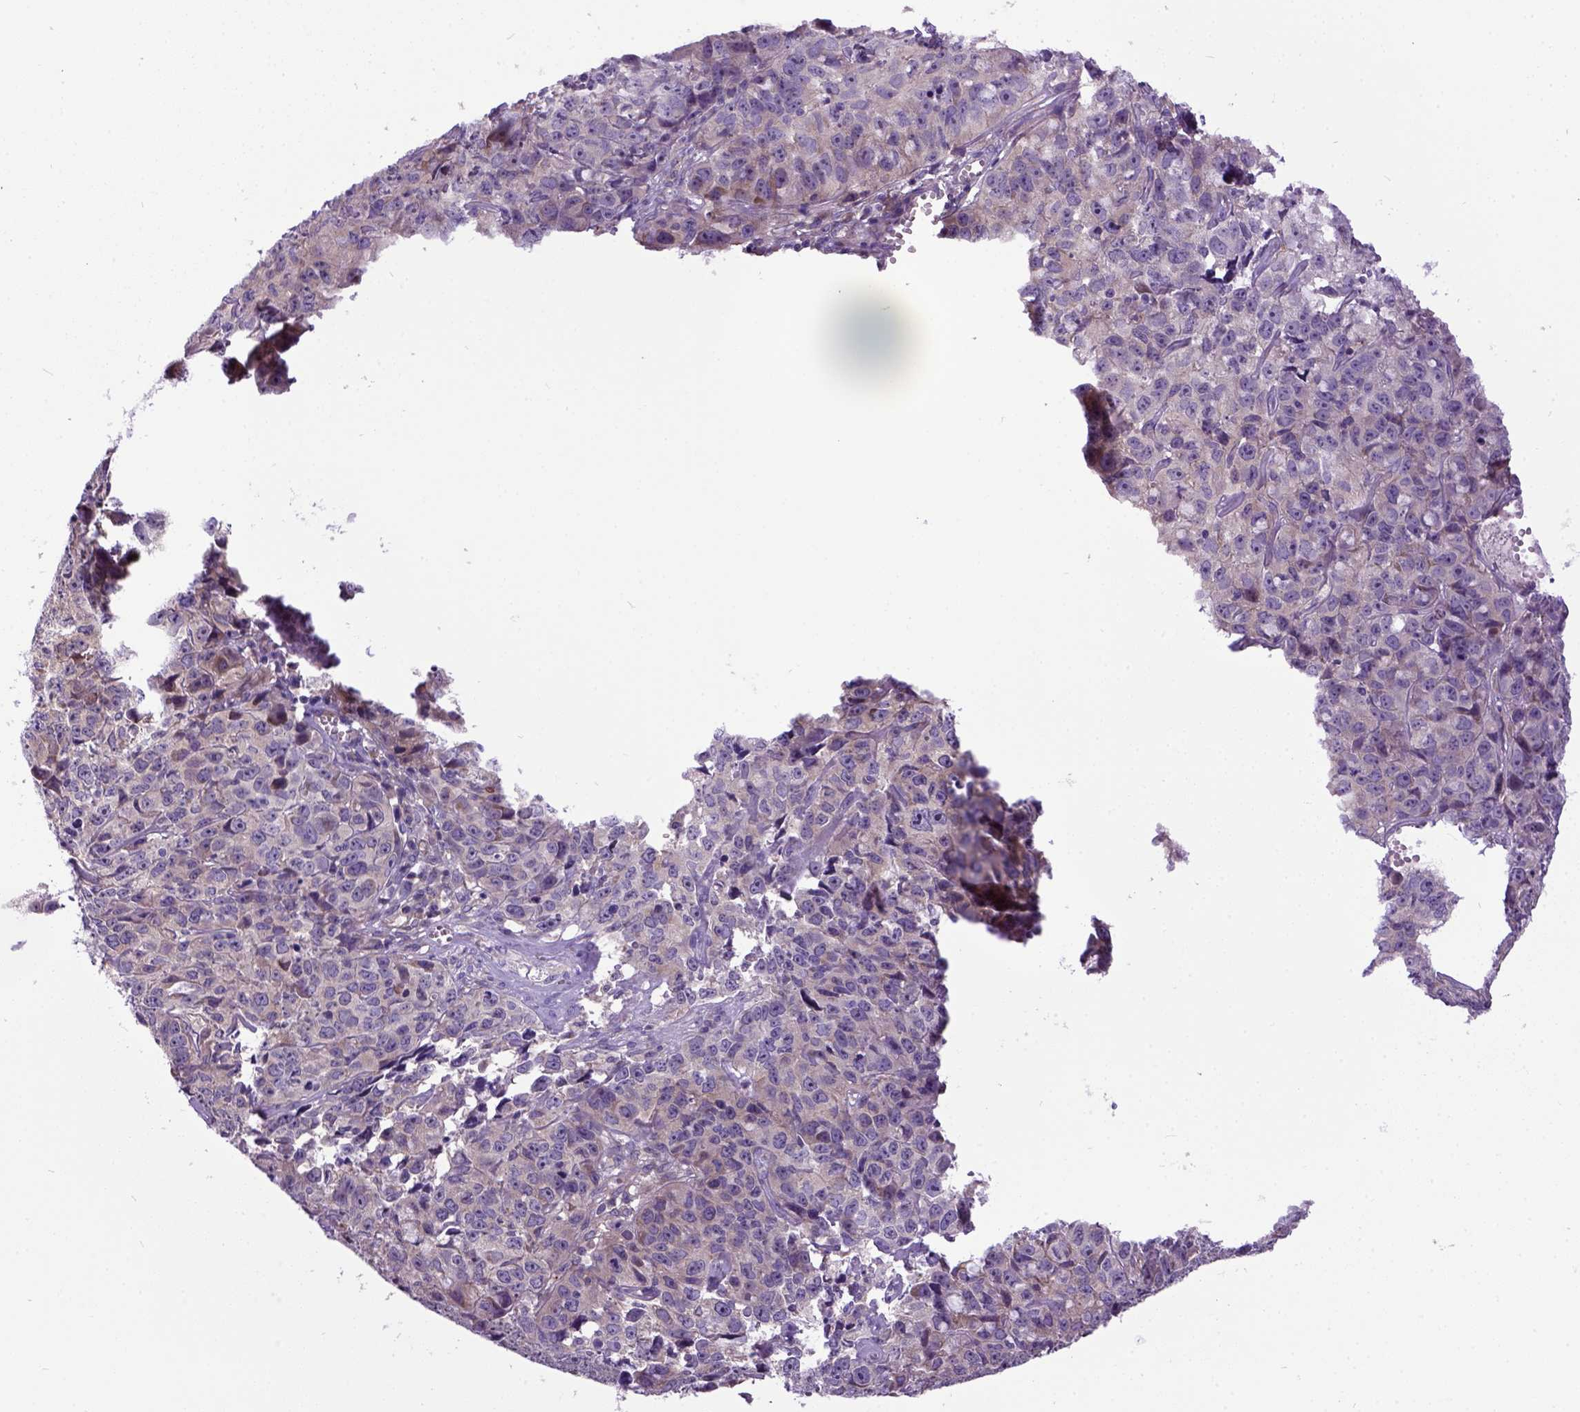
{"staining": {"intensity": "negative", "quantity": "none", "location": "none"}, "tissue": "cervical cancer", "cell_type": "Tumor cells", "image_type": "cancer", "snomed": [{"axis": "morphology", "description": "Squamous cell carcinoma, NOS"}, {"axis": "topography", "description": "Cervix"}], "caption": "High power microscopy image of an immunohistochemistry (IHC) micrograph of cervical cancer, revealing no significant staining in tumor cells.", "gene": "NEK5", "patient": {"sex": "female", "age": 28}}